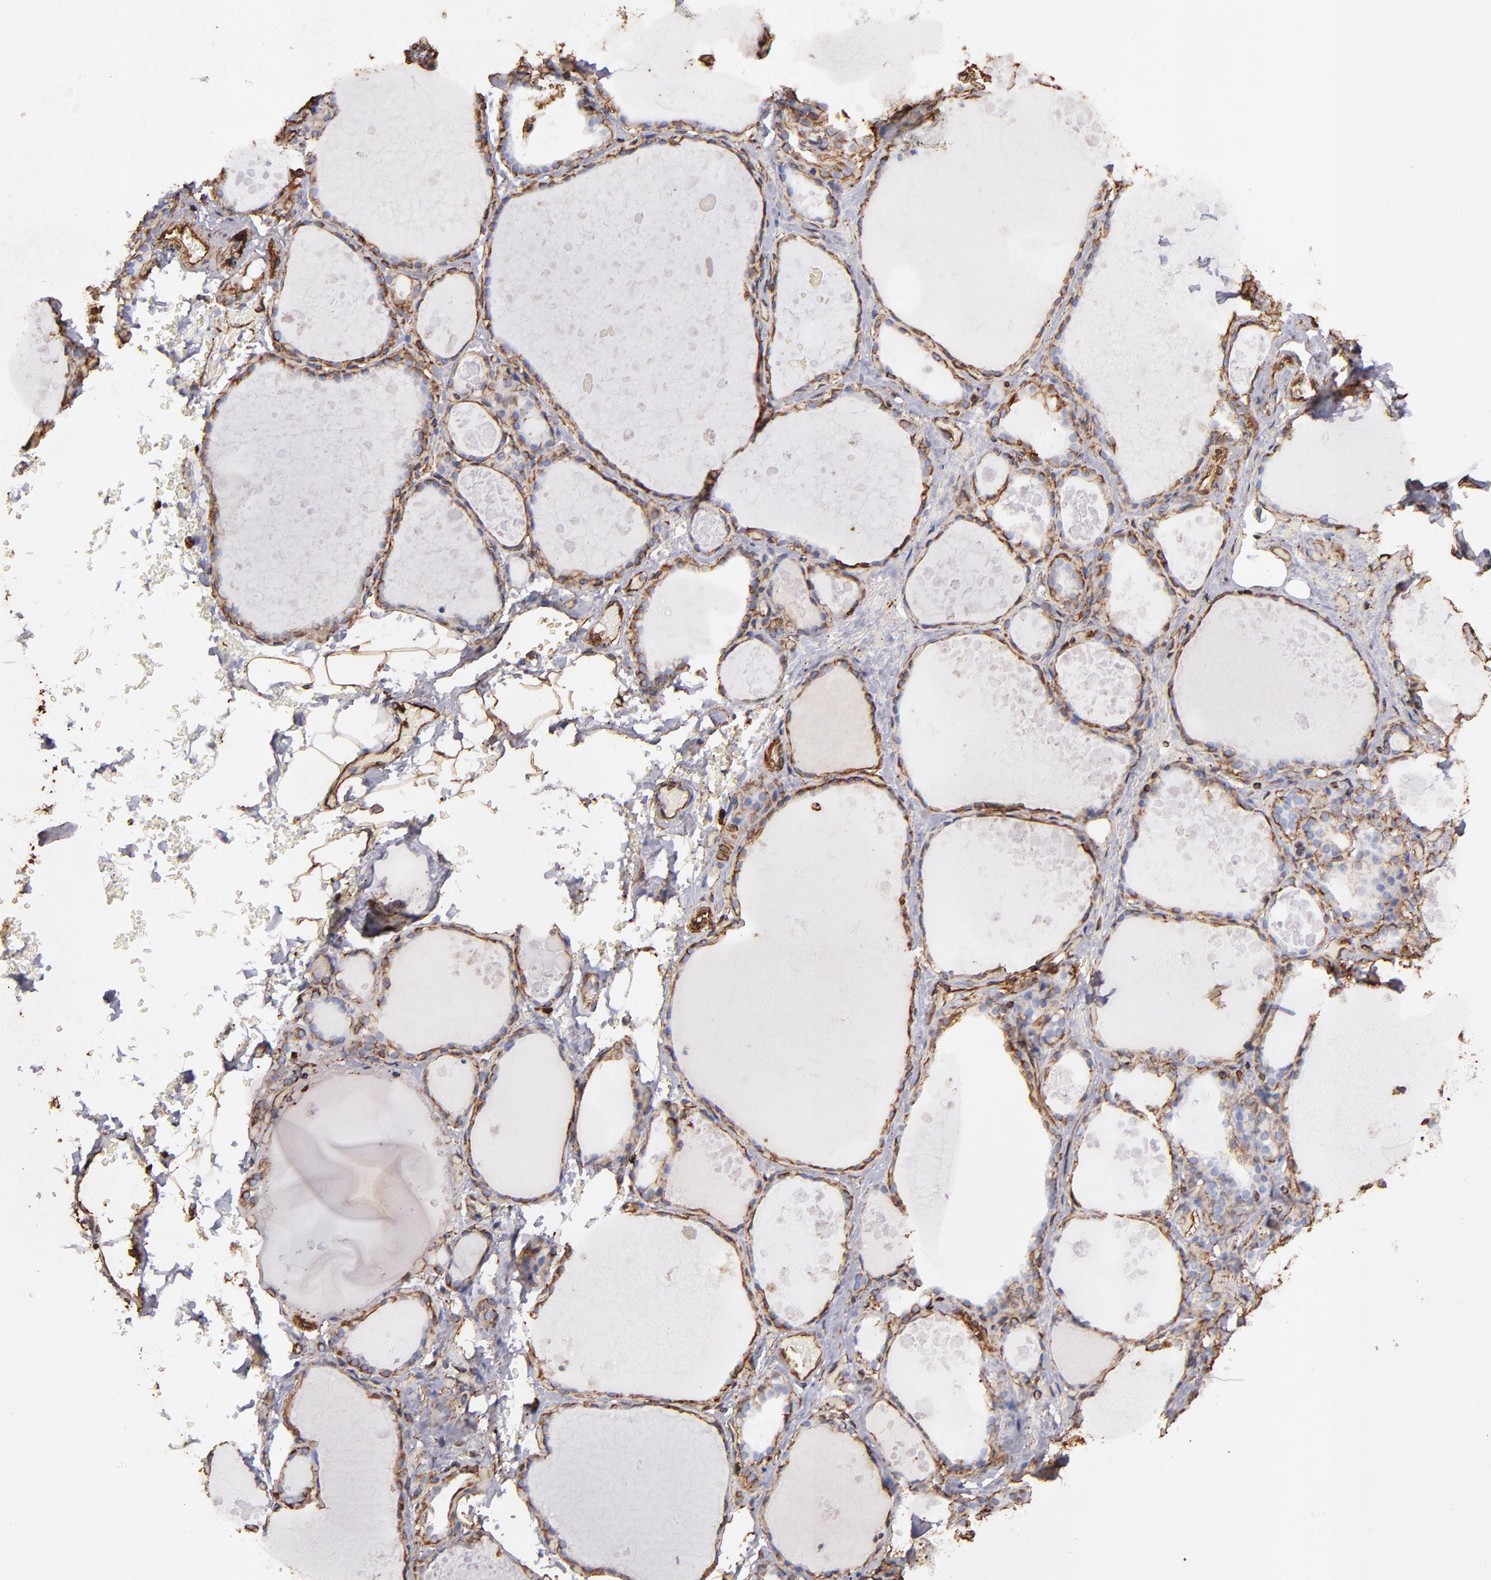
{"staining": {"intensity": "strong", "quantity": "25%-75%", "location": "cytoplasmic/membranous"}, "tissue": "thyroid gland", "cell_type": "Glandular cells", "image_type": "normal", "snomed": [{"axis": "morphology", "description": "Normal tissue, NOS"}, {"axis": "topography", "description": "Thyroid gland"}], "caption": "High-magnification brightfield microscopy of benign thyroid gland stained with DAB (brown) and counterstained with hematoxylin (blue). glandular cells exhibit strong cytoplasmic/membranous expression is identified in approximately25%-75% of cells.", "gene": "VIM", "patient": {"sex": "male", "age": 61}}